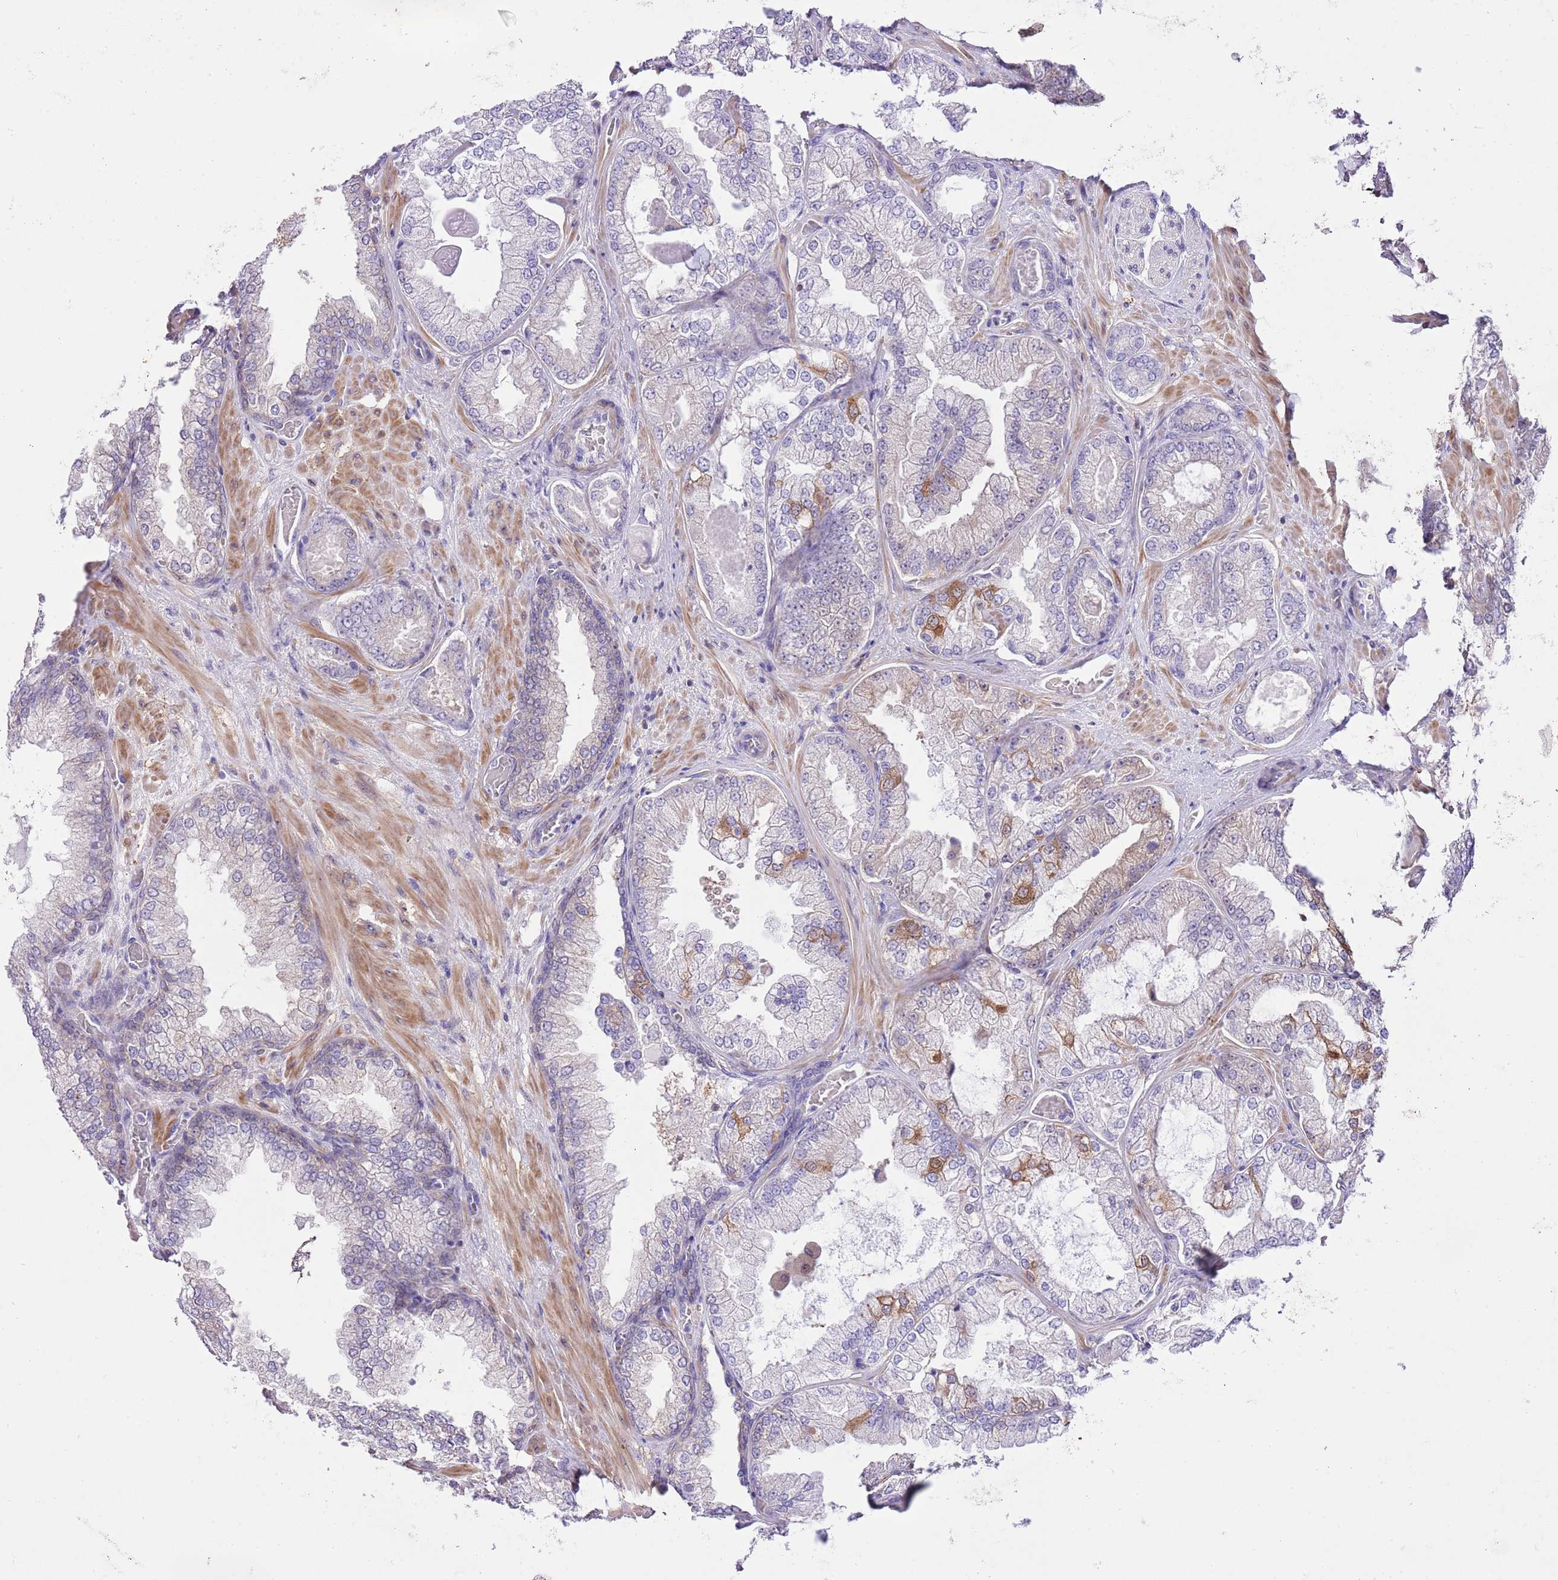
{"staining": {"intensity": "moderate", "quantity": "<25%", "location": "cytoplasmic/membranous"}, "tissue": "prostate cancer", "cell_type": "Tumor cells", "image_type": "cancer", "snomed": [{"axis": "morphology", "description": "Adenocarcinoma, Low grade"}, {"axis": "topography", "description": "Prostate"}], "caption": "High-power microscopy captured an immunohistochemistry photomicrograph of prostate cancer, revealing moderate cytoplasmic/membranous expression in approximately <25% of tumor cells.", "gene": "PRR32", "patient": {"sex": "male", "age": 57}}